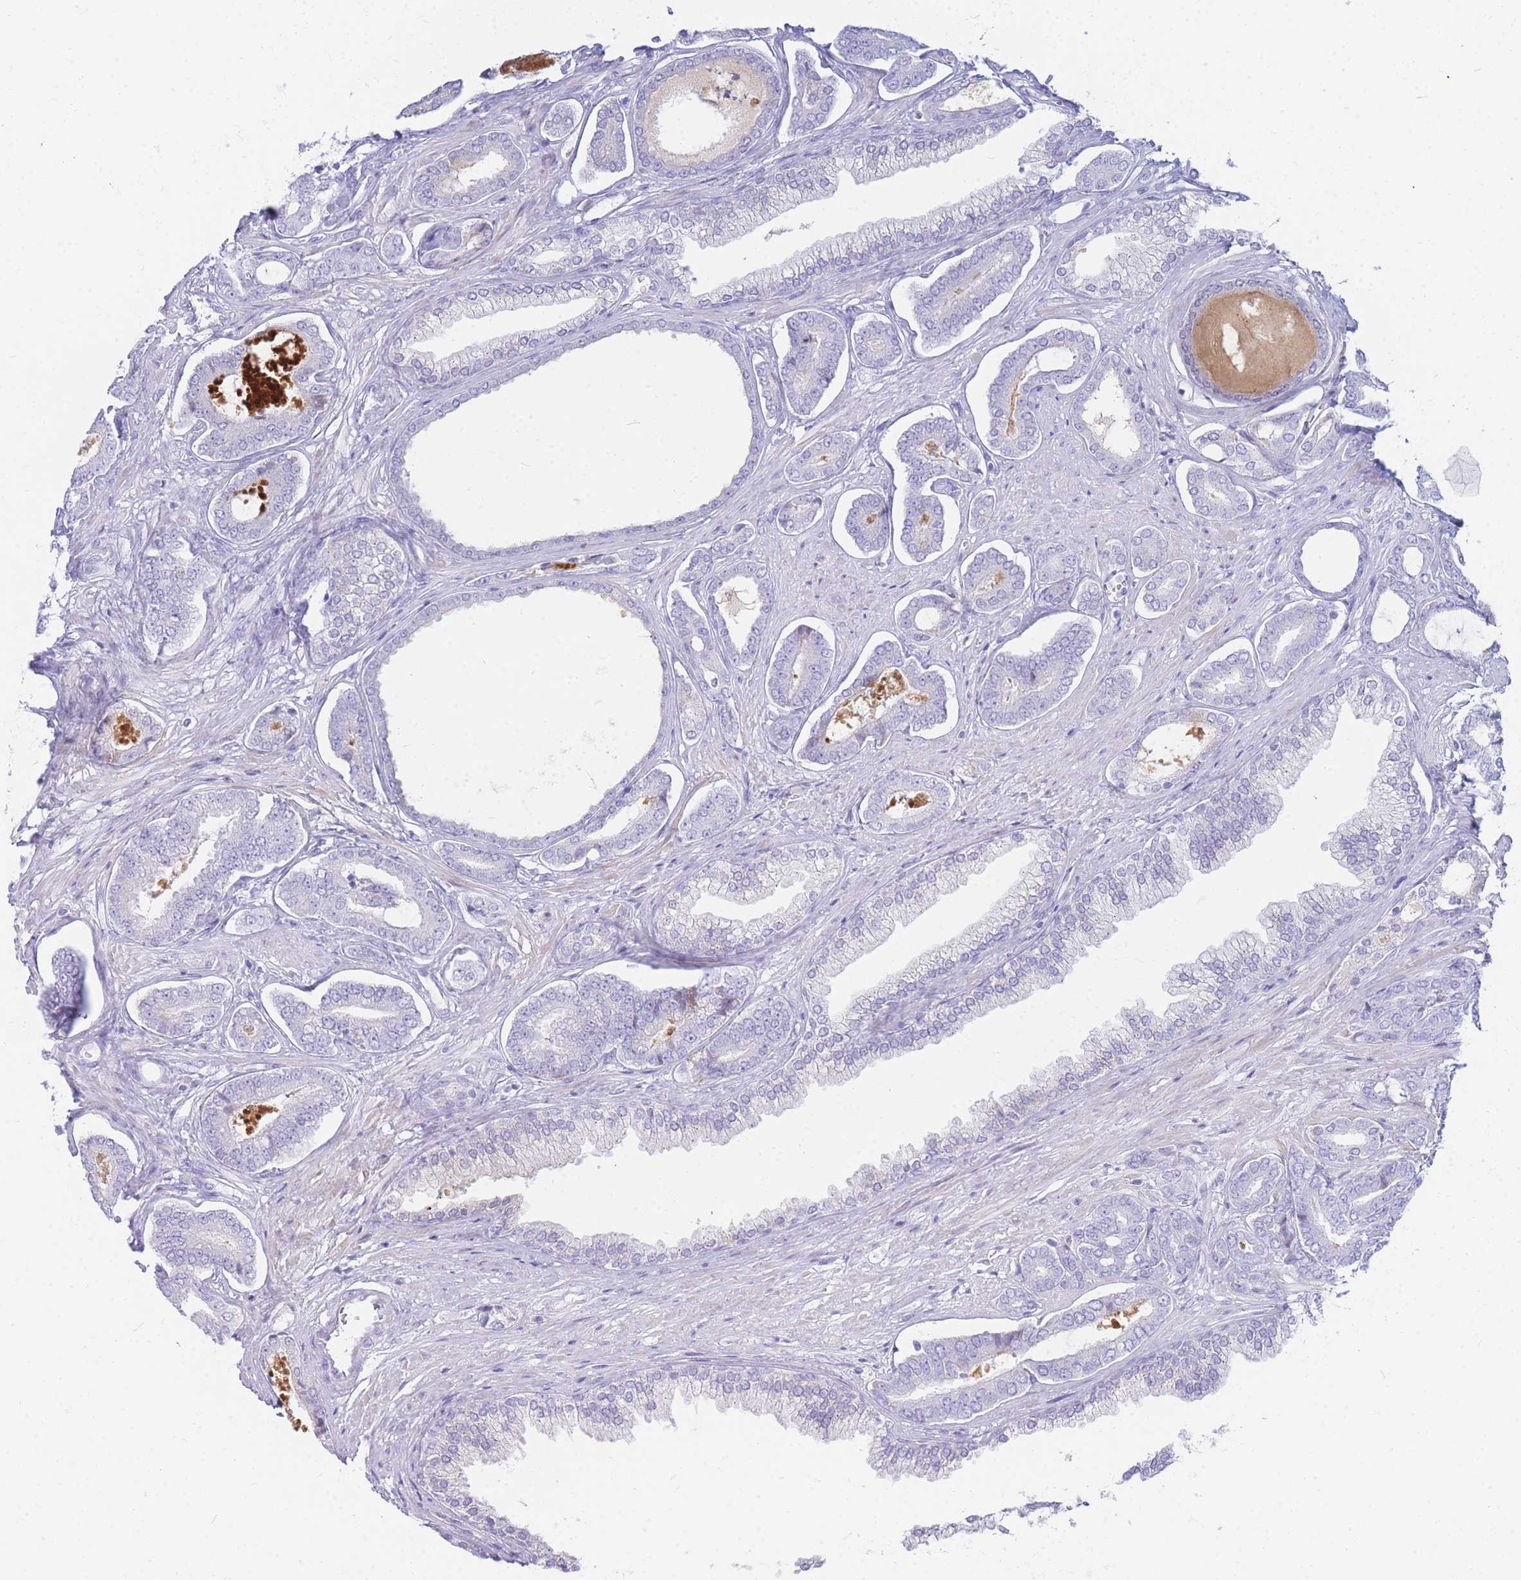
{"staining": {"intensity": "negative", "quantity": "none", "location": "none"}, "tissue": "prostate cancer", "cell_type": "Tumor cells", "image_type": "cancer", "snomed": [{"axis": "morphology", "description": "Adenocarcinoma, NOS"}, {"axis": "topography", "description": "Prostate and seminal vesicle, NOS"}], "caption": "Immunohistochemical staining of adenocarcinoma (prostate) displays no significant positivity in tumor cells.", "gene": "NKX1-2", "patient": {"sex": "male", "age": 76}}